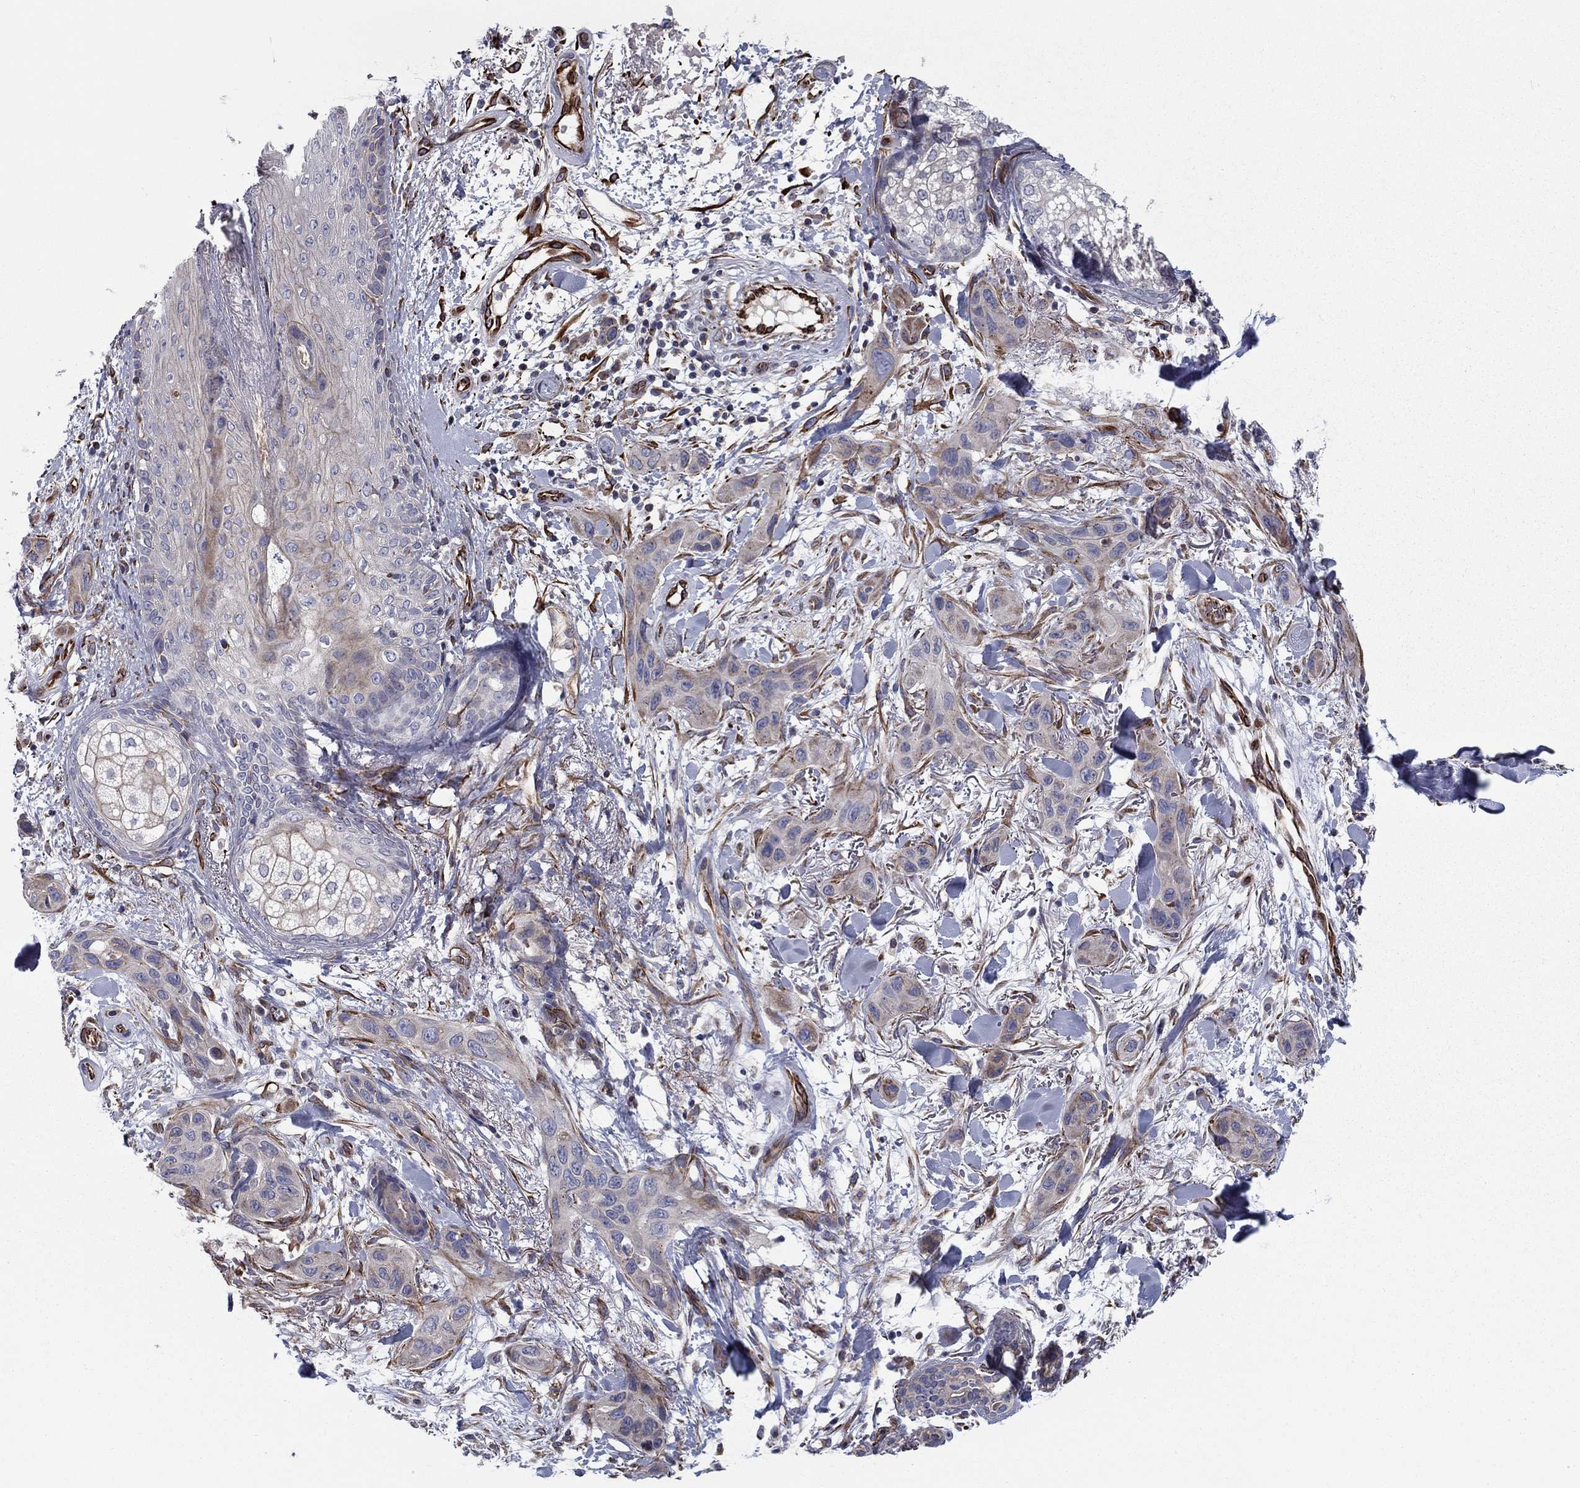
{"staining": {"intensity": "weak", "quantity": "<25%", "location": "cytoplasmic/membranous"}, "tissue": "skin cancer", "cell_type": "Tumor cells", "image_type": "cancer", "snomed": [{"axis": "morphology", "description": "Squamous cell carcinoma, NOS"}, {"axis": "topography", "description": "Skin"}], "caption": "IHC histopathology image of neoplastic tissue: human skin squamous cell carcinoma stained with DAB demonstrates no significant protein staining in tumor cells. (DAB IHC visualized using brightfield microscopy, high magnification).", "gene": "CLSTN1", "patient": {"sex": "male", "age": 78}}